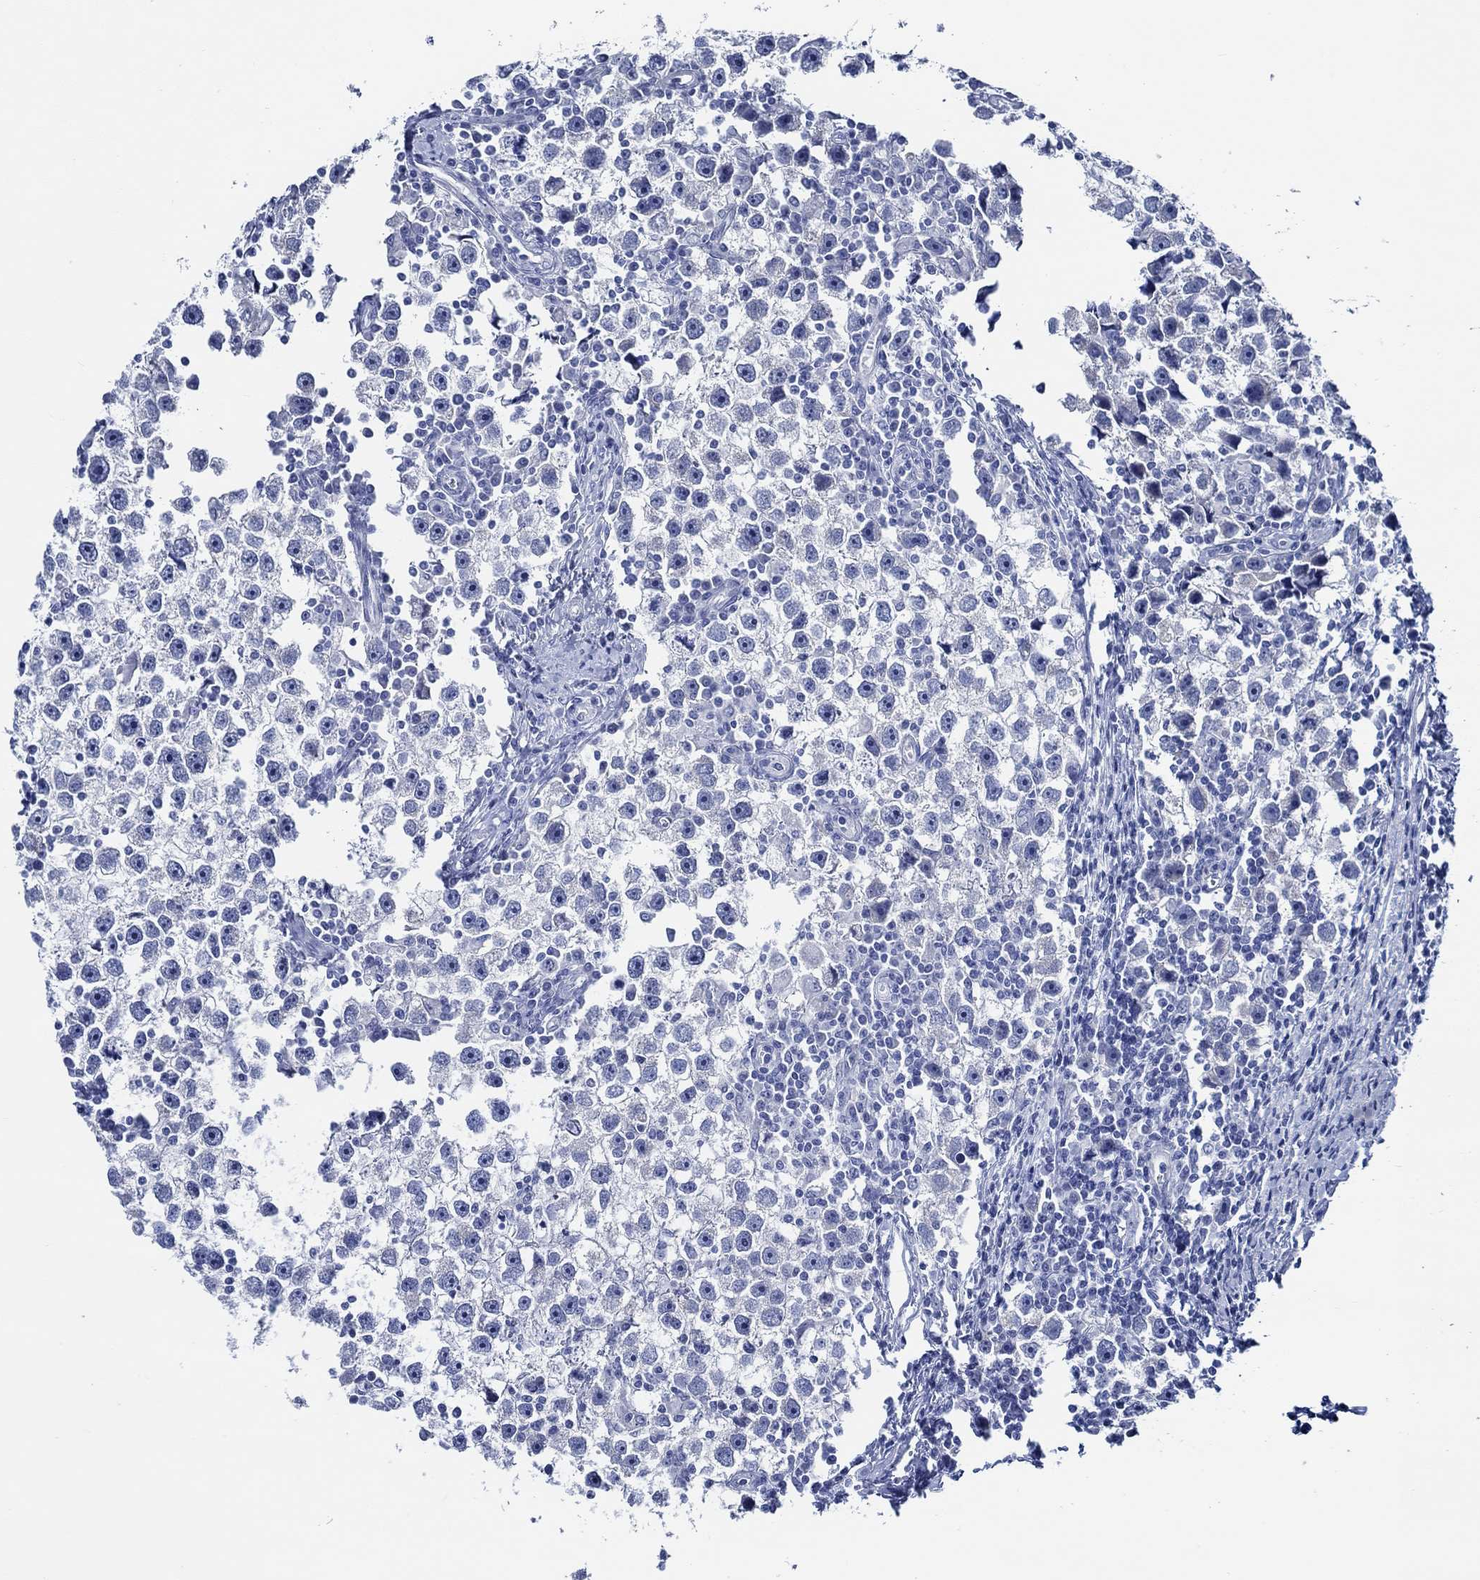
{"staining": {"intensity": "negative", "quantity": "none", "location": "none"}, "tissue": "testis cancer", "cell_type": "Tumor cells", "image_type": "cancer", "snomed": [{"axis": "morphology", "description": "Seminoma, NOS"}, {"axis": "topography", "description": "Testis"}], "caption": "Immunohistochemical staining of human testis cancer reveals no significant expression in tumor cells. (Immunohistochemistry (ihc), brightfield microscopy, high magnification).", "gene": "WDR62", "patient": {"sex": "male", "age": 30}}